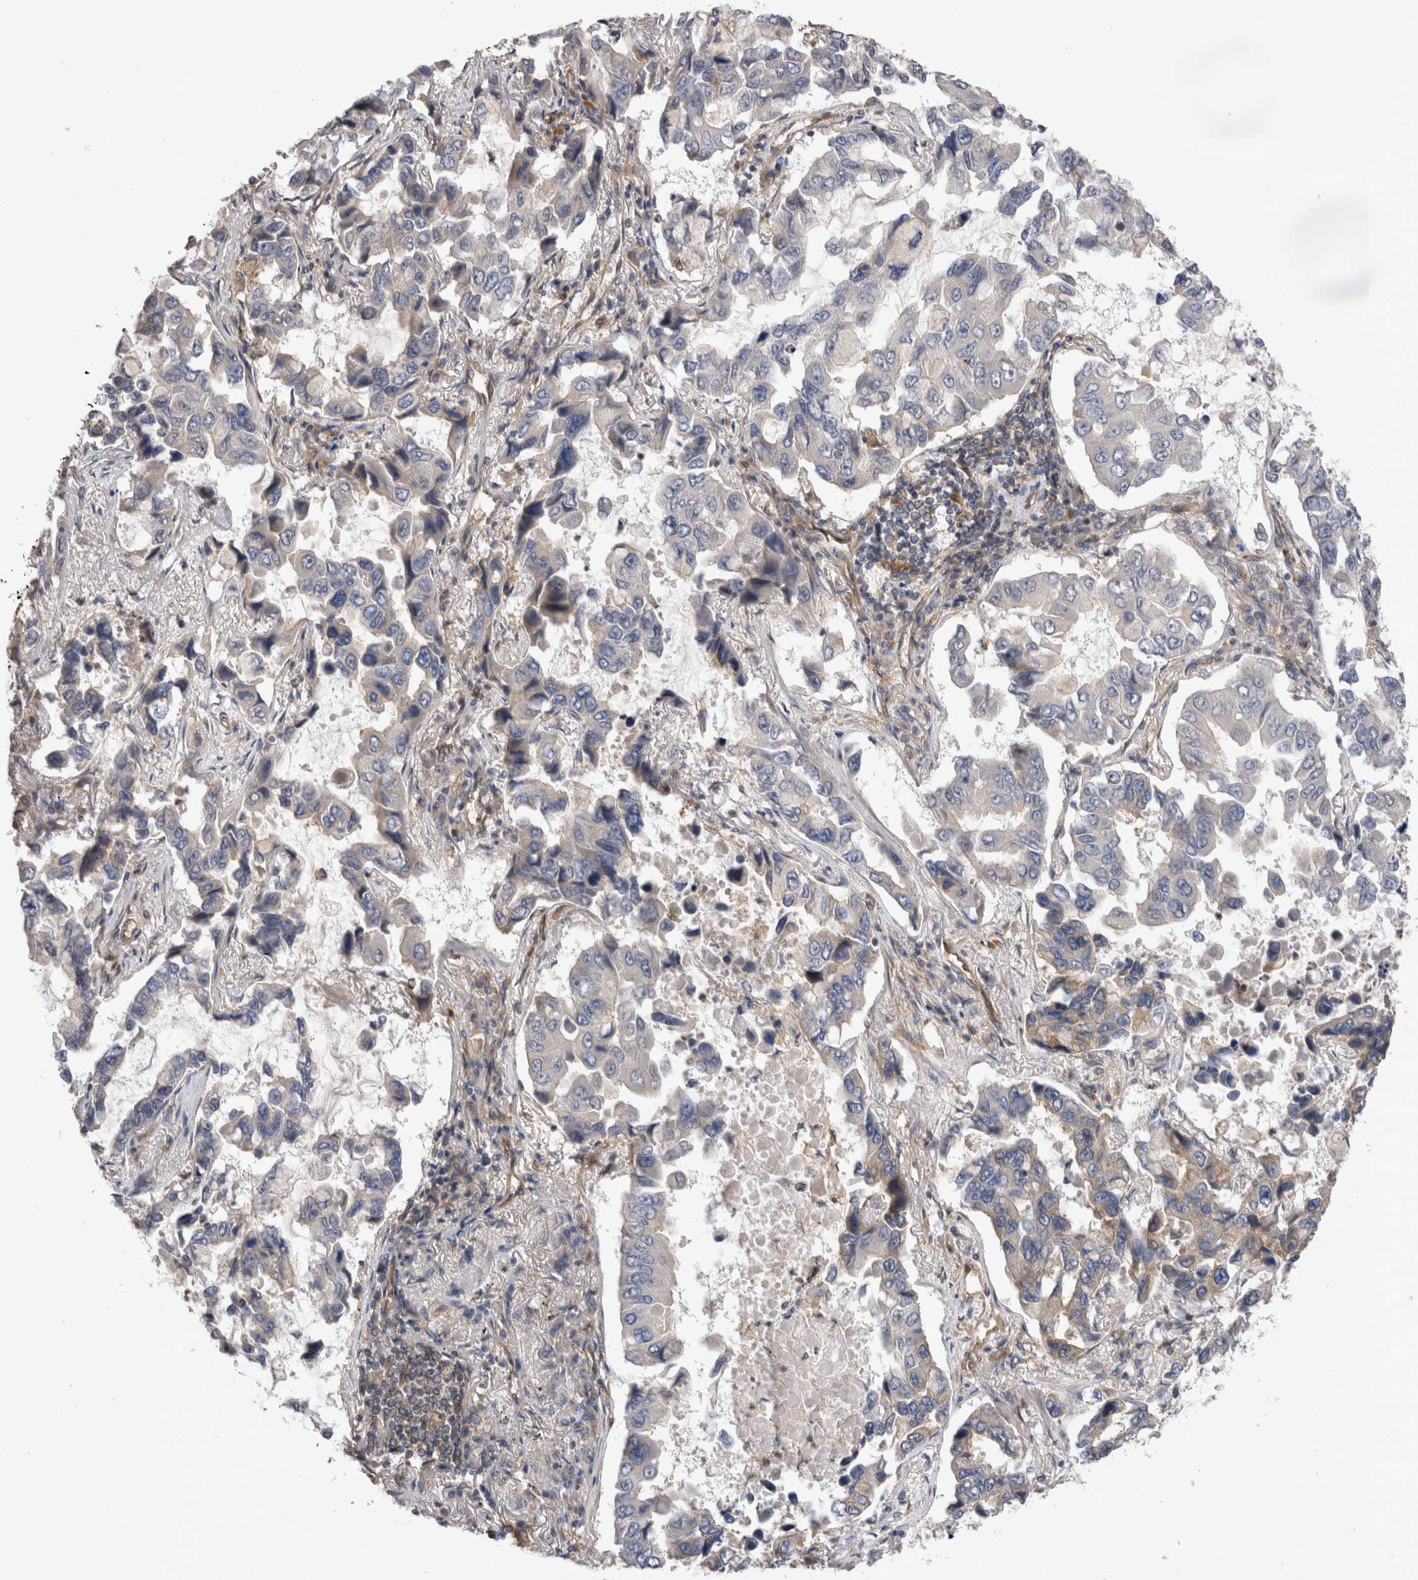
{"staining": {"intensity": "negative", "quantity": "none", "location": "none"}, "tissue": "lung cancer", "cell_type": "Tumor cells", "image_type": "cancer", "snomed": [{"axis": "morphology", "description": "Adenocarcinoma, NOS"}, {"axis": "topography", "description": "Lung"}], "caption": "The micrograph exhibits no significant staining in tumor cells of lung adenocarcinoma. (IHC, brightfield microscopy, high magnification).", "gene": "BNIP2", "patient": {"sex": "male", "age": 64}}